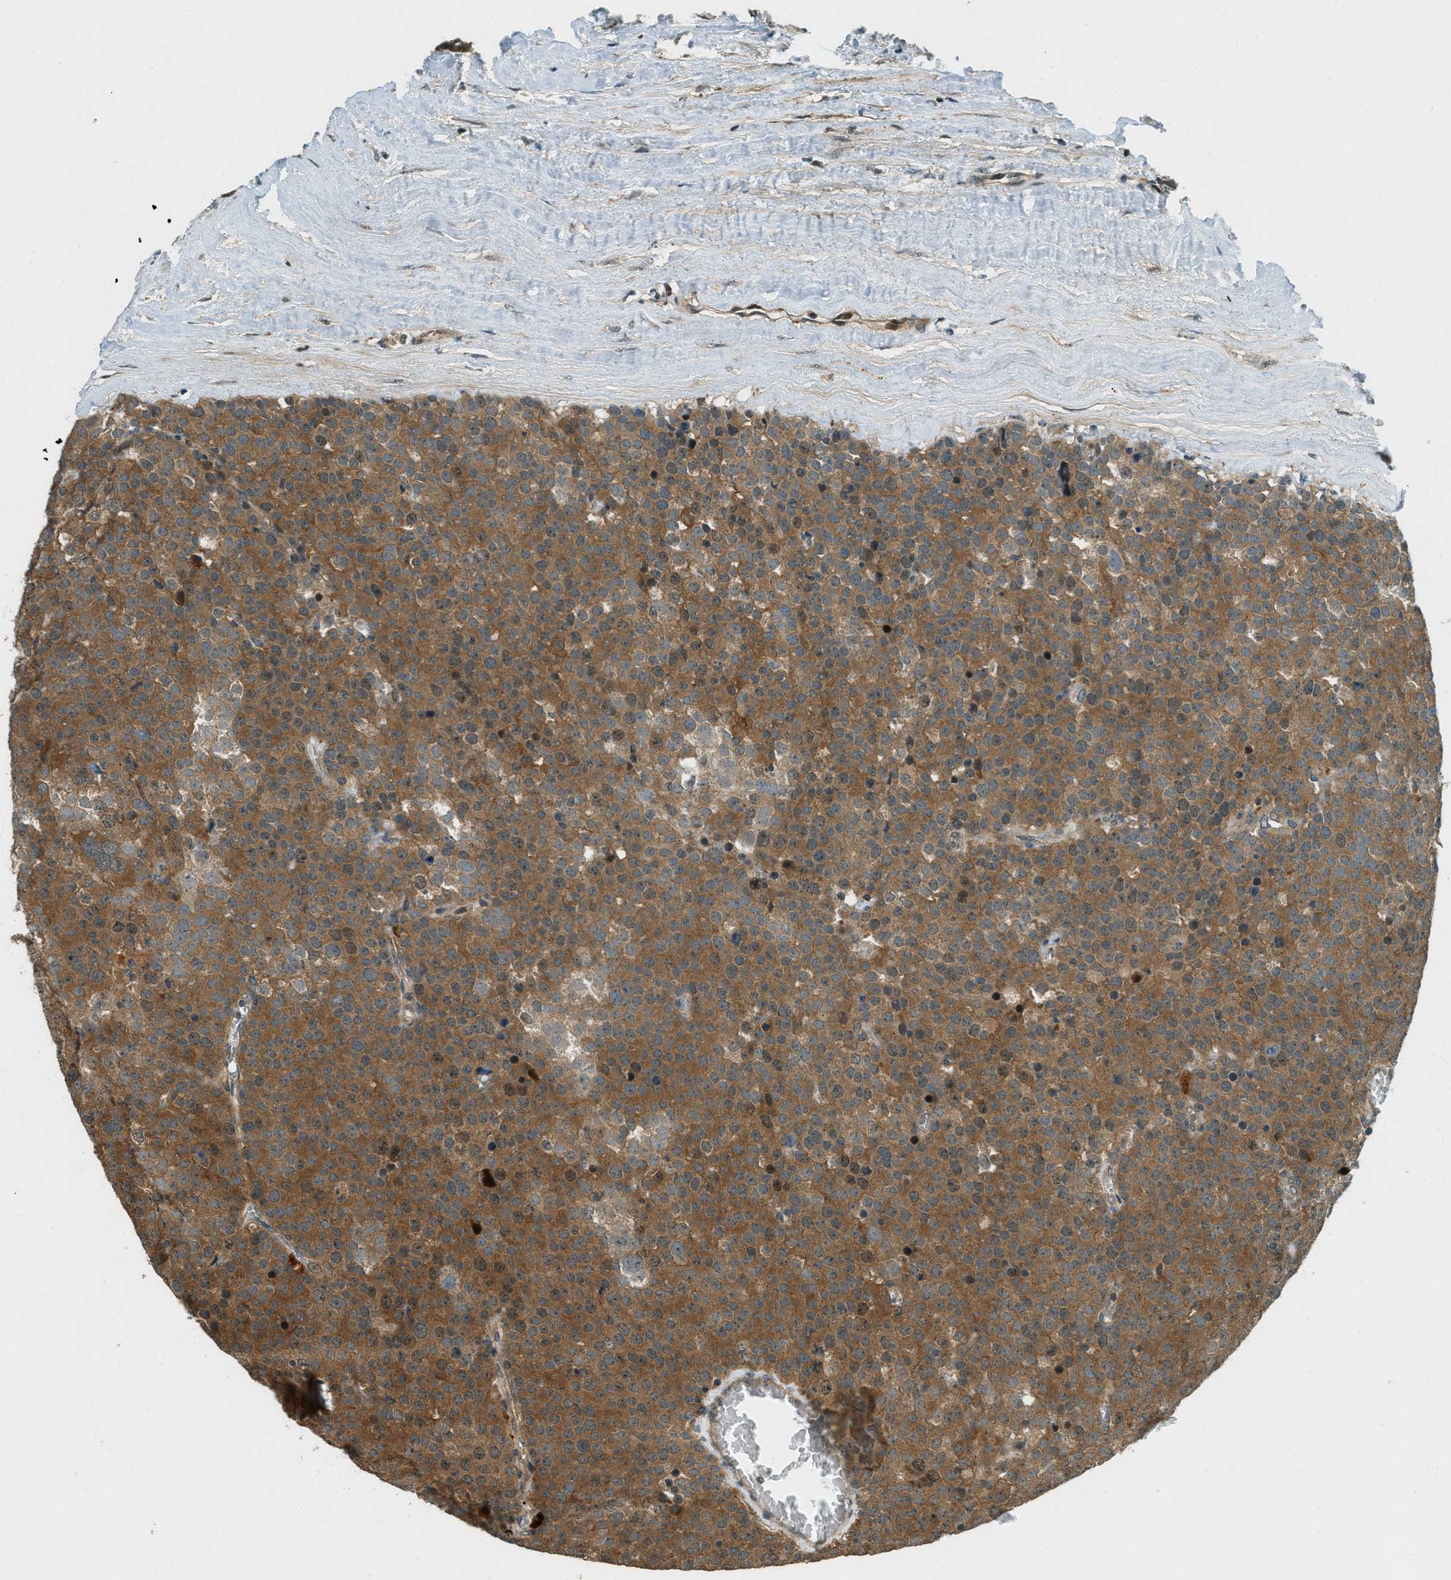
{"staining": {"intensity": "moderate", "quantity": ">75%", "location": "cytoplasmic/membranous"}, "tissue": "testis cancer", "cell_type": "Tumor cells", "image_type": "cancer", "snomed": [{"axis": "morphology", "description": "Normal tissue, NOS"}, {"axis": "morphology", "description": "Seminoma, NOS"}, {"axis": "topography", "description": "Testis"}], "caption": "High-magnification brightfield microscopy of seminoma (testis) stained with DAB (3,3'-diaminobenzidine) (brown) and counterstained with hematoxylin (blue). tumor cells exhibit moderate cytoplasmic/membranous expression is present in about>75% of cells.", "gene": "PTPN23", "patient": {"sex": "male", "age": 71}}